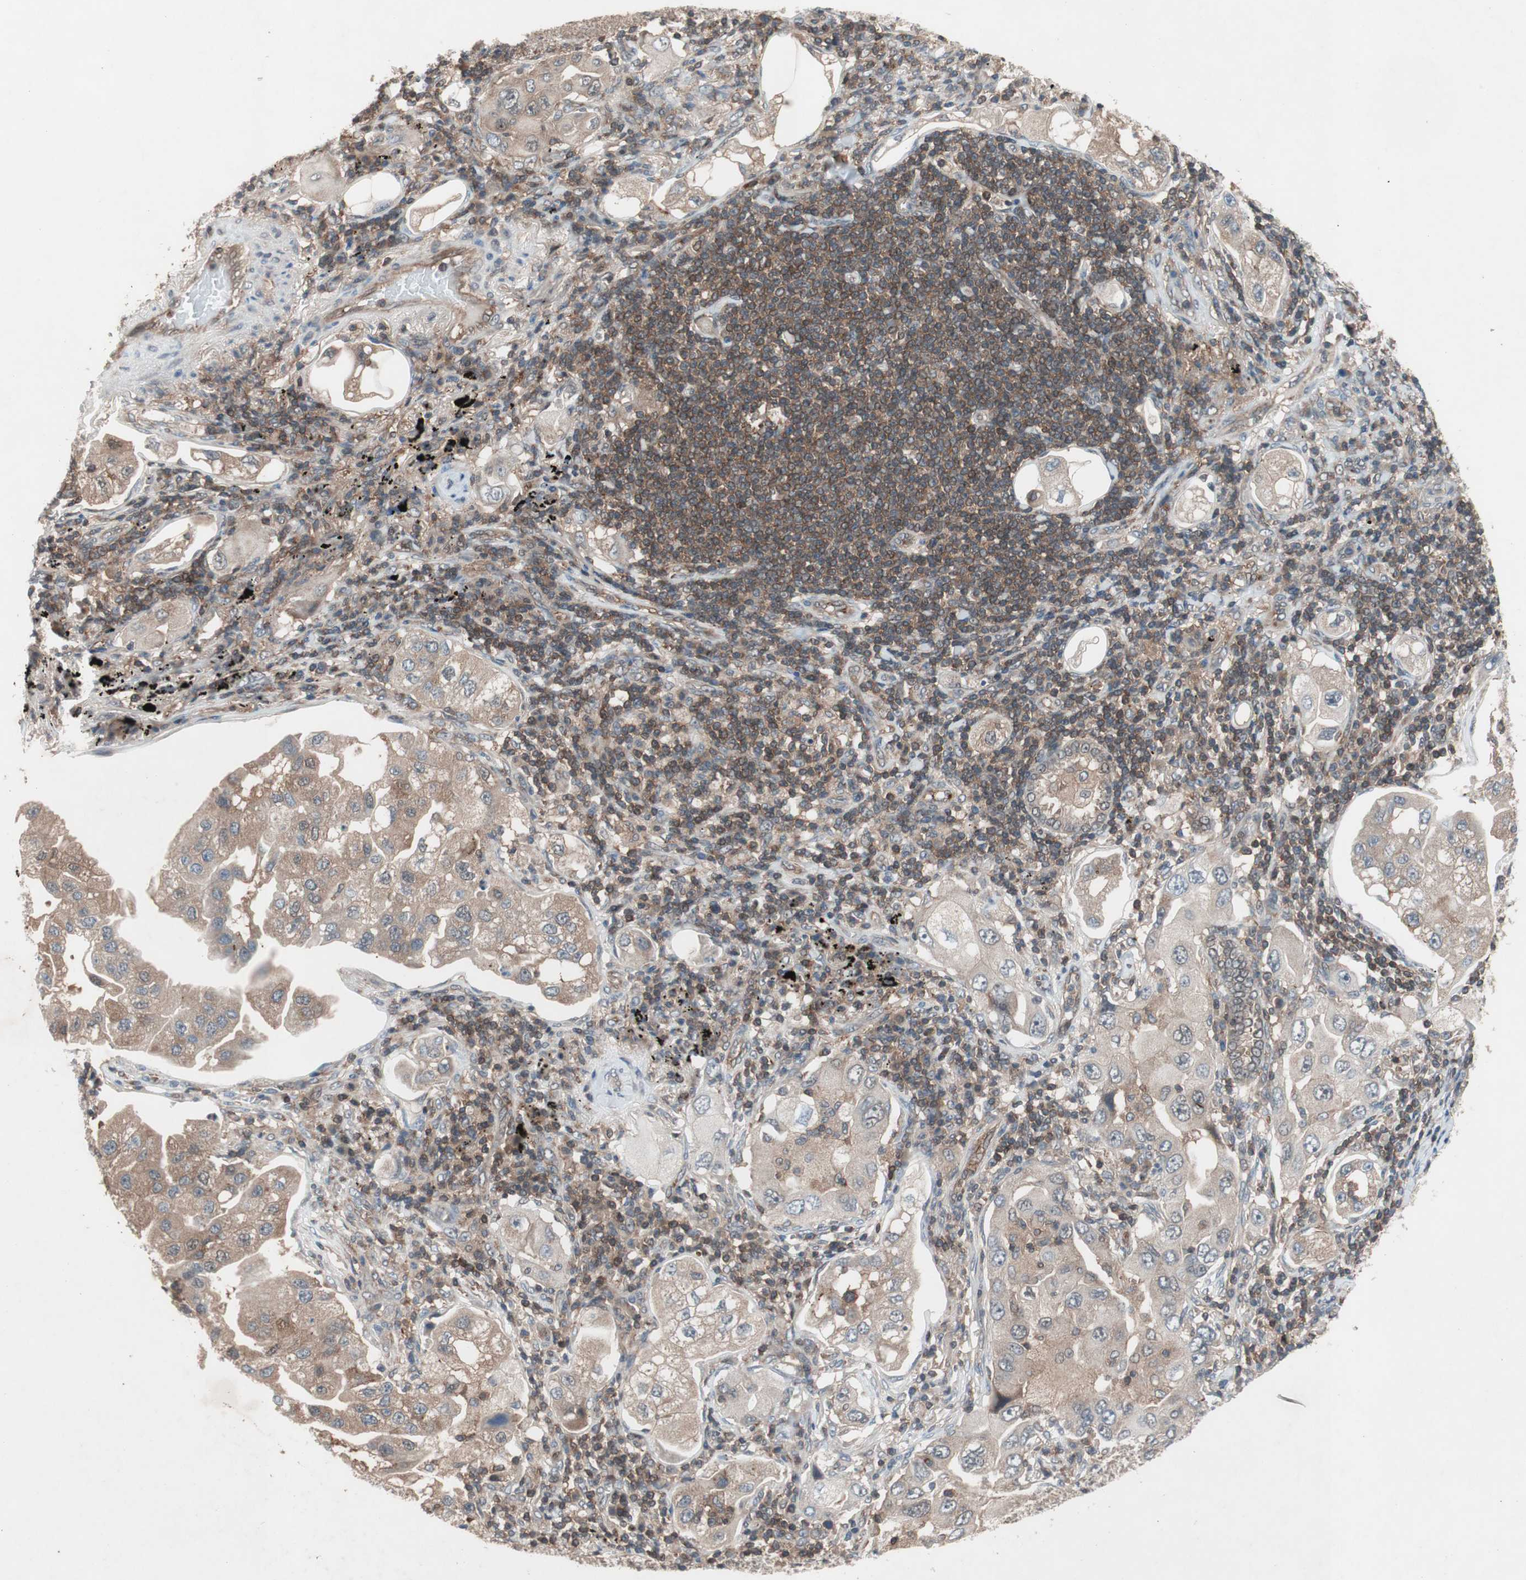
{"staining": {"intensity": "weak", "quantity": "25%-75%", "location": "cytoplasmic/membranous"}, "tissue": "lung cancer", "cell_type": "Tumor cells", "image_type": "cancer", "snomed": [{"axis": "morphology", "description": "Adenocarcinoma, NOS"}, {"axis": "topography", "description": "Lung"}], "caption": "Immunohistochemistry (DAB (3,3'-diaminobenzidine)) staining of human adenocarcinoma (lung) shows weak cytoplasmic/membranous protein positivity in approximately 25%-75% of tumor cells.", "gene": "GALT", "patient": {"sex": "female", "age": 65}}